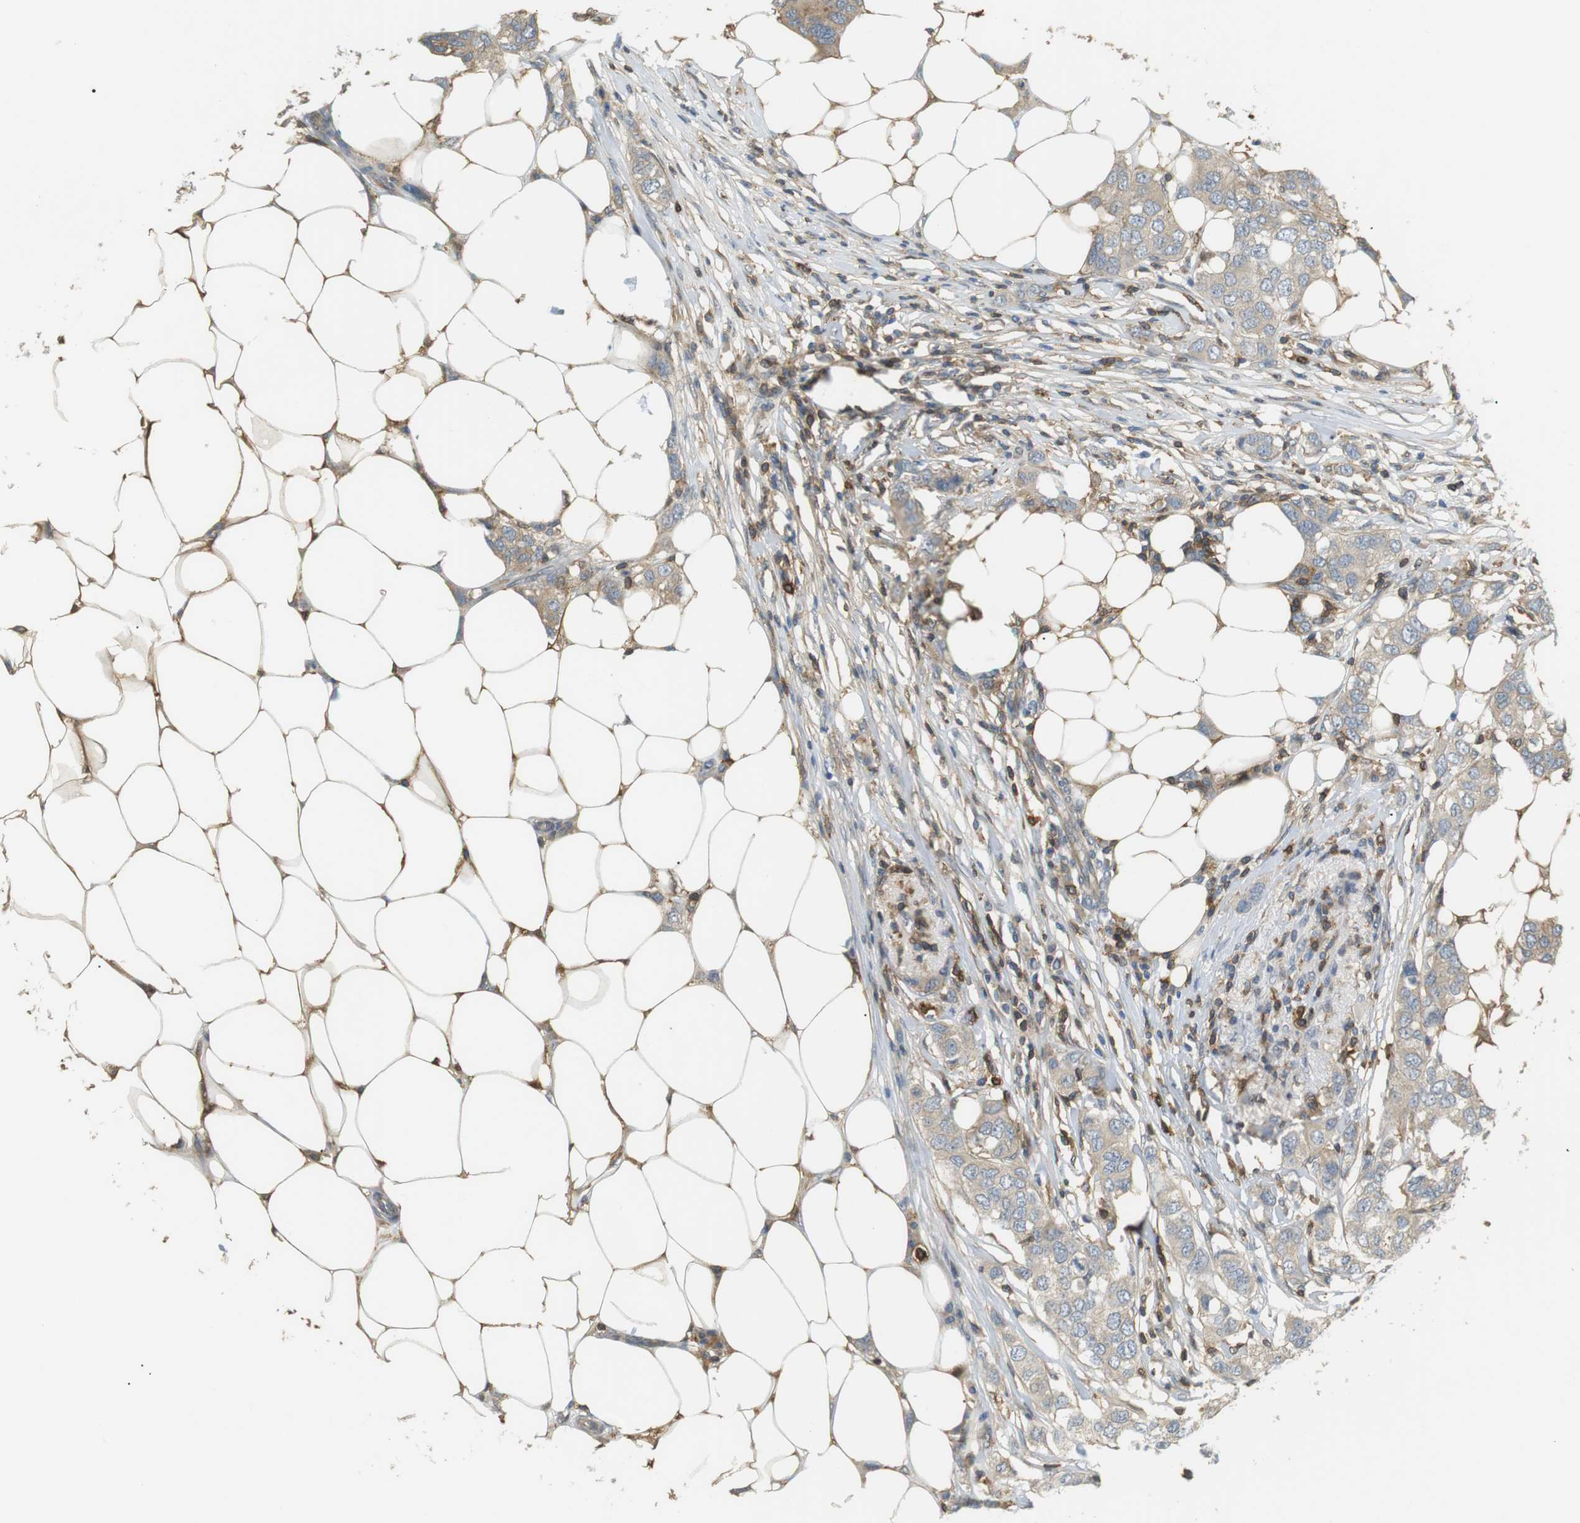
{"staining": {"intensity": "weak", "quantity": "25%-75%", "location": "cytoplasmic/membranous"}, "tissue": "breast cancer", "cell_type": "Tumor cells", "image_type": "cancer", "snomed": [{"axis": "morphology", "description": "Duct carcinoma"}, {"axis": "topography", "description": "Breast"}], "caption": "Brown immunohistochemical staining in breast intraductal carcinoma reveals weak cytoplasmic/membranous expression in approximately 25%-75% of tumor cells.", "gene": "P2RY1", "patient": {"sex": "female", "age": 50}}